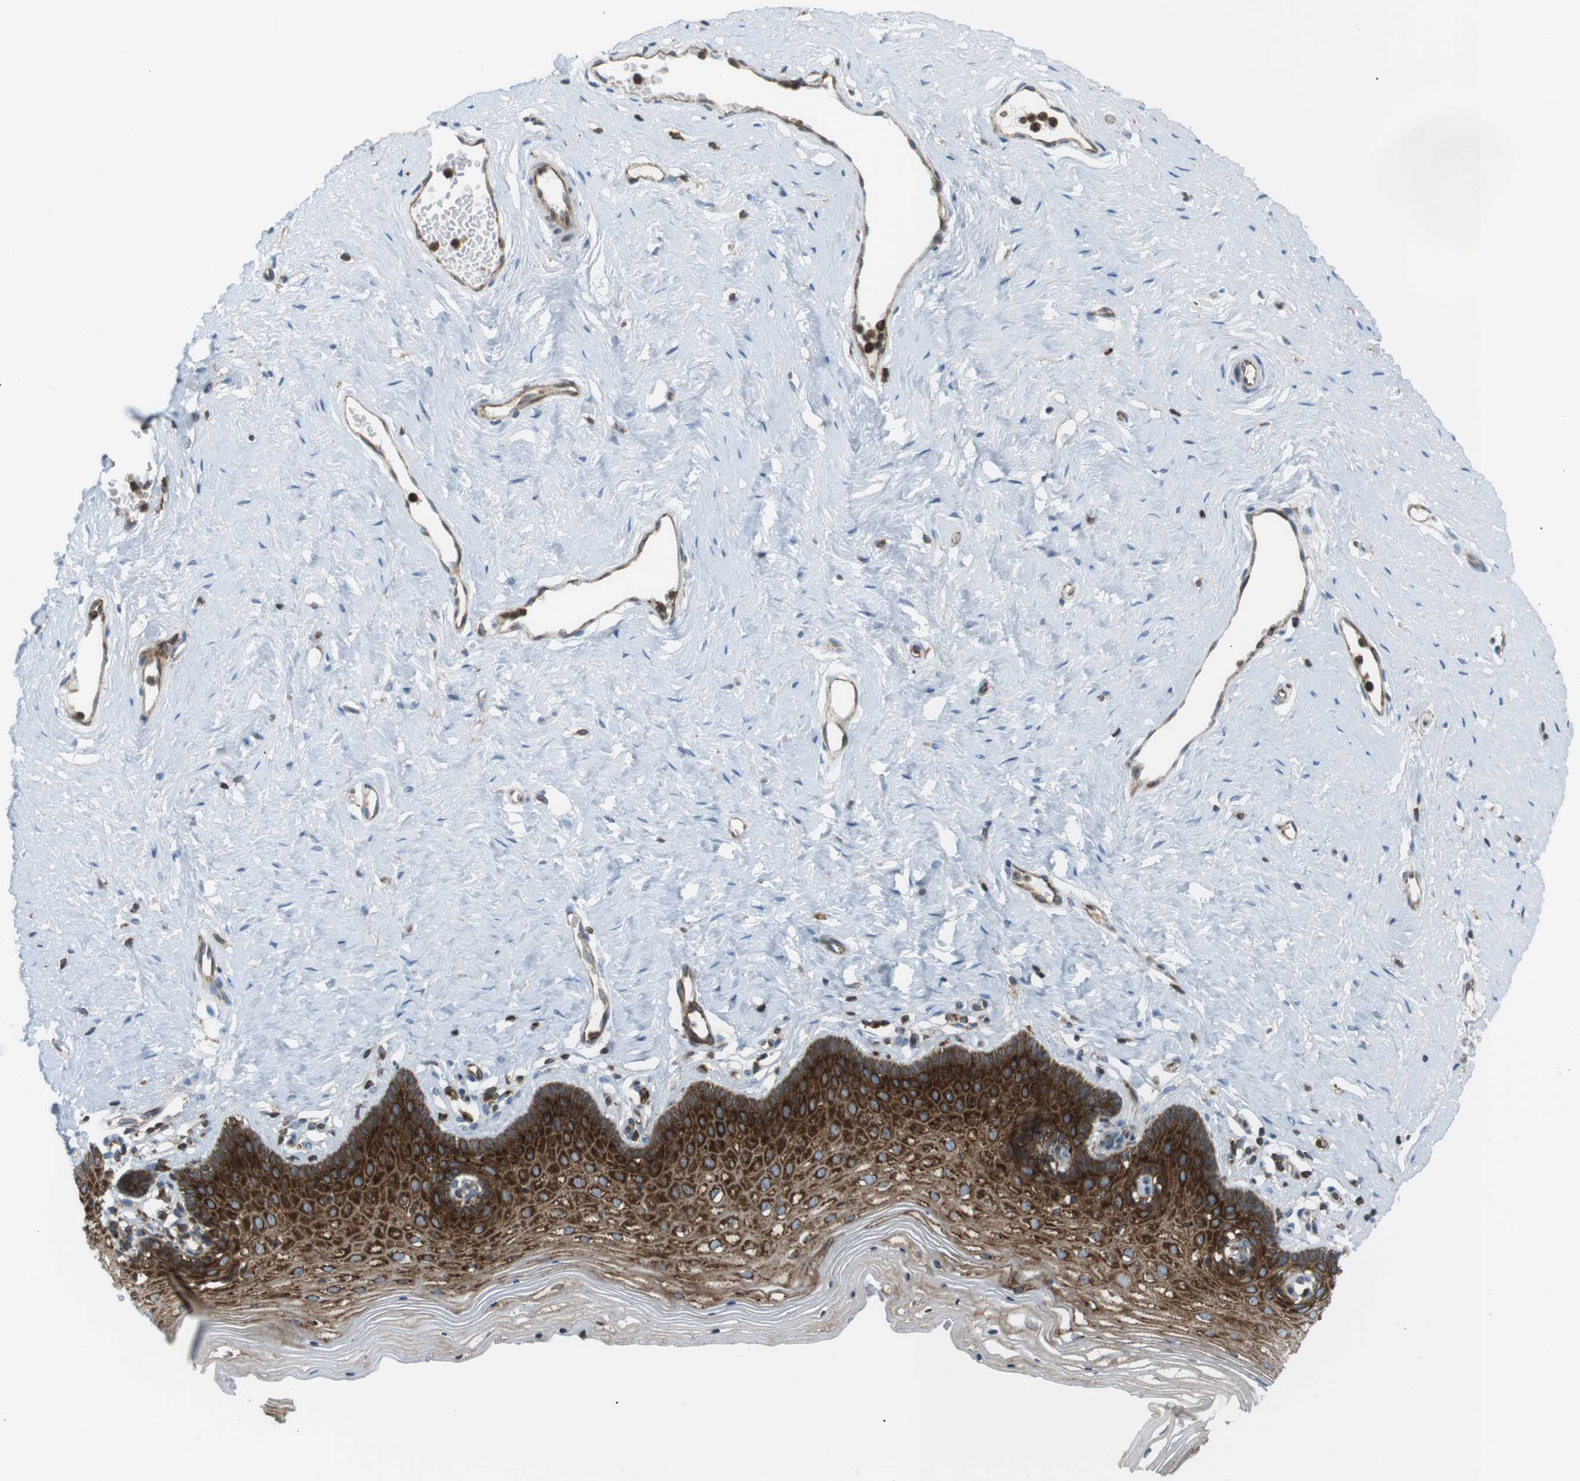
{"staining": {"intensity": "strong", "quantity": ">75%", "location": "cytoplasmic/membranous"}, "tissue": "vagina", "cell_type": "Squamous epithelial cells", "image_type": "normal", "snomed": [{"axis": "morphology", "description": "Normal tissue, NOS"}, {"axis": "topography", "description": "Vagina"}], "caption": "Immunohistochemical staining of normal human vagina demonstrates high levels of strong cytoplasmic/membranous staining in about >75% of squamous epithelial cells. The protein of interest is stained brown, and the nuclei are stained in blue (DAB (3,3'-diaminobenzidine) IHC with brightfield microscopy, high magnification).", "gene": "FLII", "patient": {"sex": "female", "age": 32}}